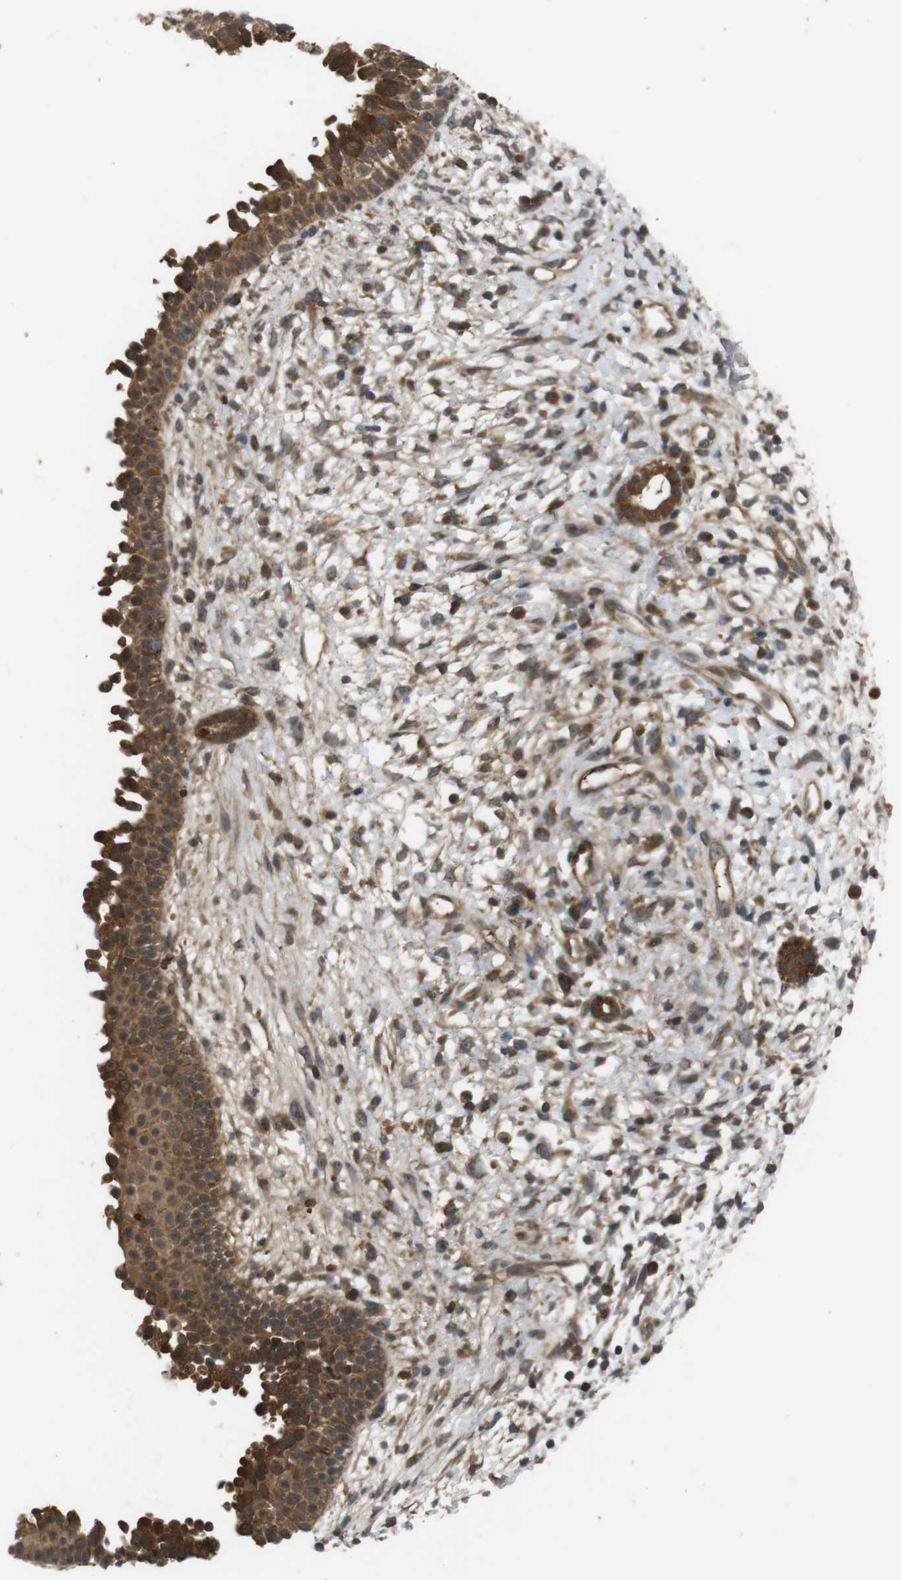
{"staining": {"intensity": "moderate", "quantity": ">75%", "location": "cytoplasmic/membranous"}, "tissue": "nasopharynx", "cell_type": "Respiratory epithelial cells", "image_type": "normal", "snomed": [{"axis": "morphology", "description": "Normal tissue, NOS"}, {"axis": "topography", "description": "Nasopharynx"}], "caption": "Protein analysis of unremarkable nasopharynx exhibits moderate cytoplasmic/membranous expression in about >75% of respiratory epithelial cells.", "gene": "NFKBIE", "patient": {"sex": "male", "age": 22}}